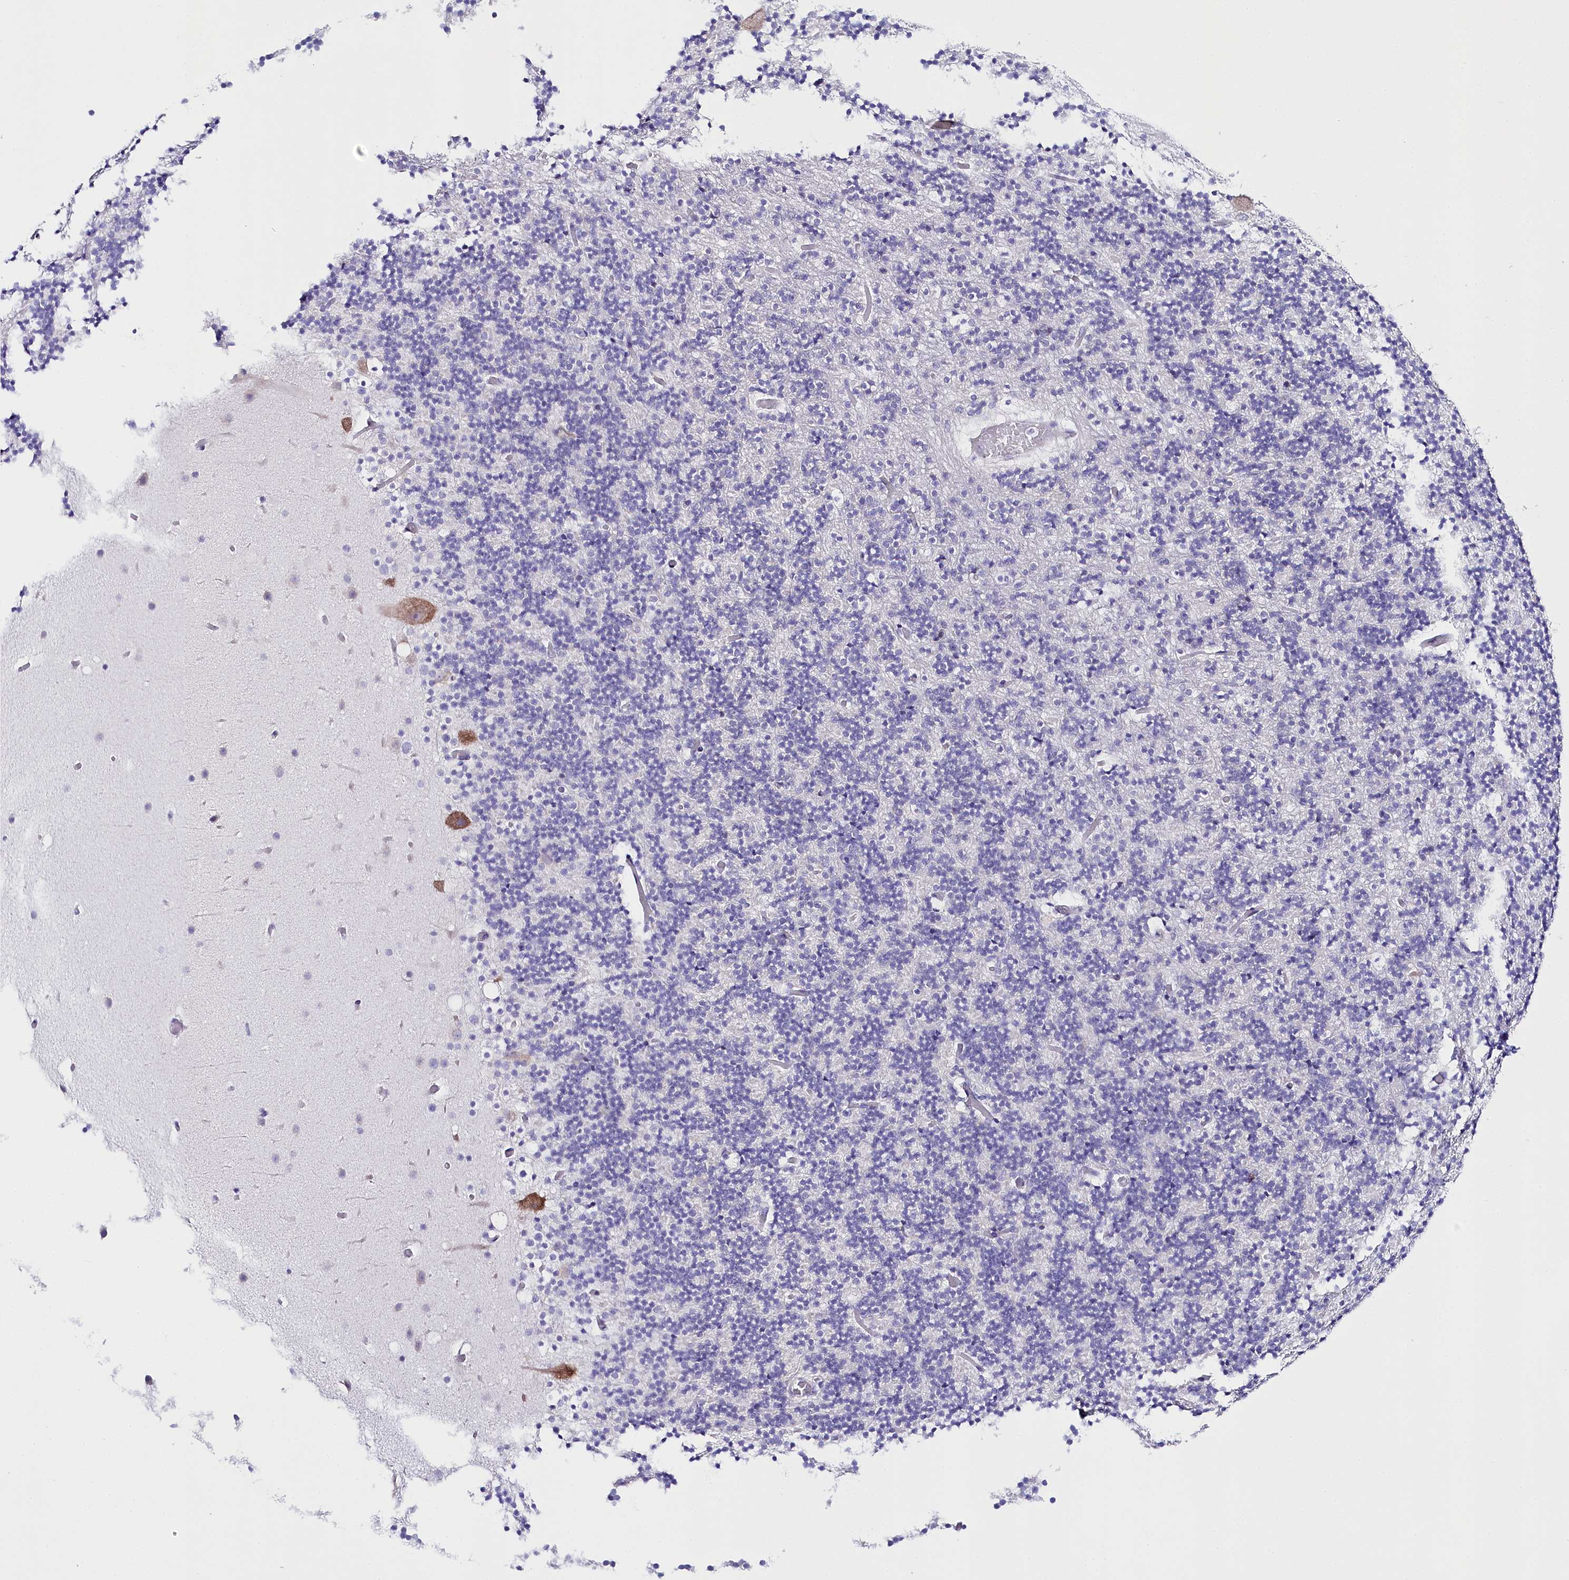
{"staining": {"intensity": "negative", "quantity": "none", "location": "none"}, "tissue": "cerebellum", "cell_type": "Cells in granular layer", "image_type": "normal", "snomed": [{"axis": "morphology", "description": "Normal tissue, NOS"}, {"axis": "topography", "description": "Cerebellum"}], "caption": "This is a image of immunohistochemistry (IHC) staining of normal cerebellum, which shows no staining in cells in granular layer.", "gene": "CSN3", "patient": {"sex": "male", "age": 57}}